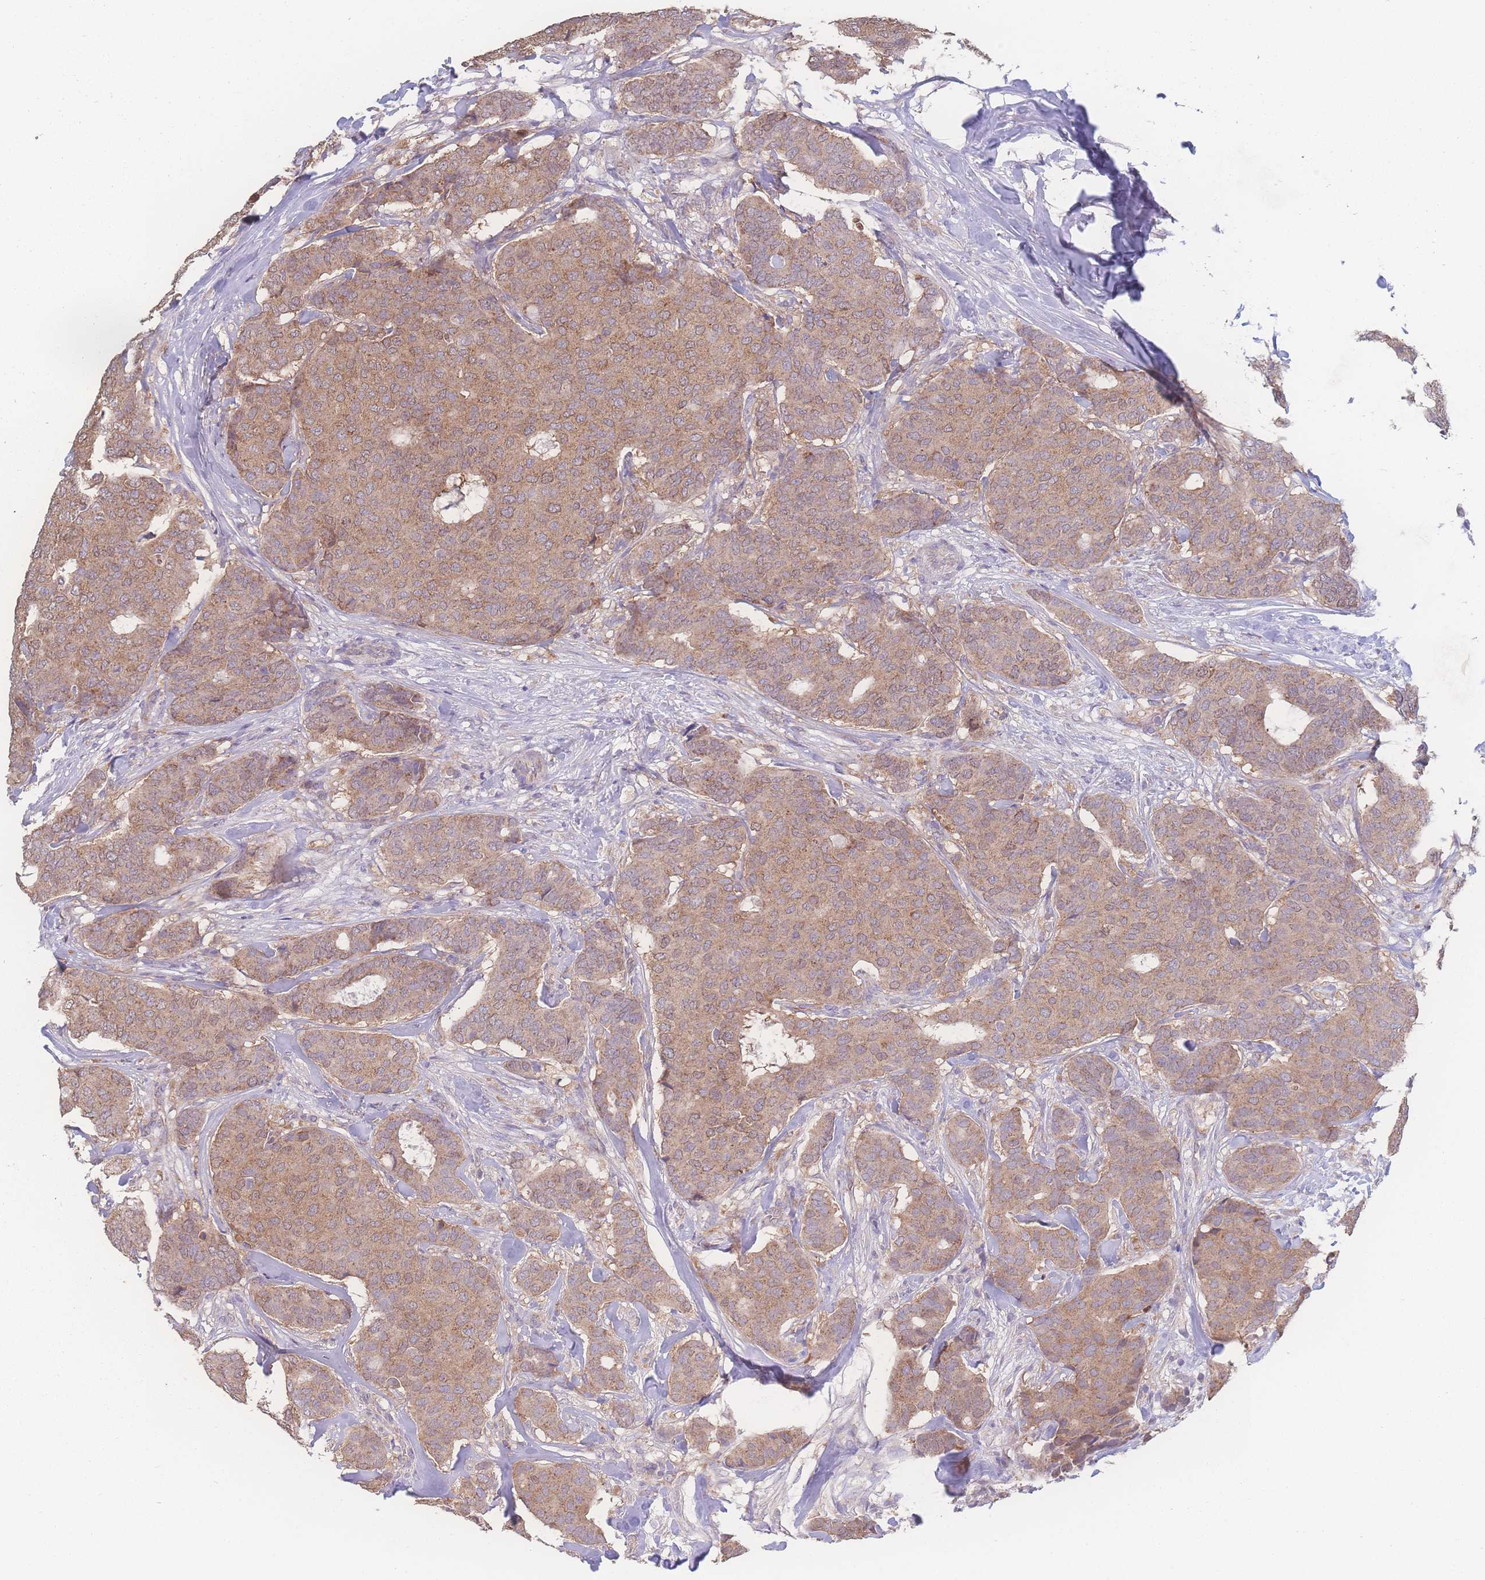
{"staining": {"intensity": "moderate", "quantity": ">75%", "location": "cytoplasmic/membranous"}, "tissue": "breast cancer", "cell_type": "Tumor cells", "image_type": "cancer", "snomed": [{"axis": "morphology", "description": "Duct carcinoma"}, {"axis": "topography", "description": "Breast"}], "caption": "The photomicrograph exhibits a brown stain indicating the presence of a protein in the cytoplasmic/membranous of tumor cells in breast cancer. Using DAB (brown) and hematoxylin (blue) stains, captured at high magnification using brightfield microscopy.", "gene": "GIPR", "patient": {"sex": "female", "age": 75}}